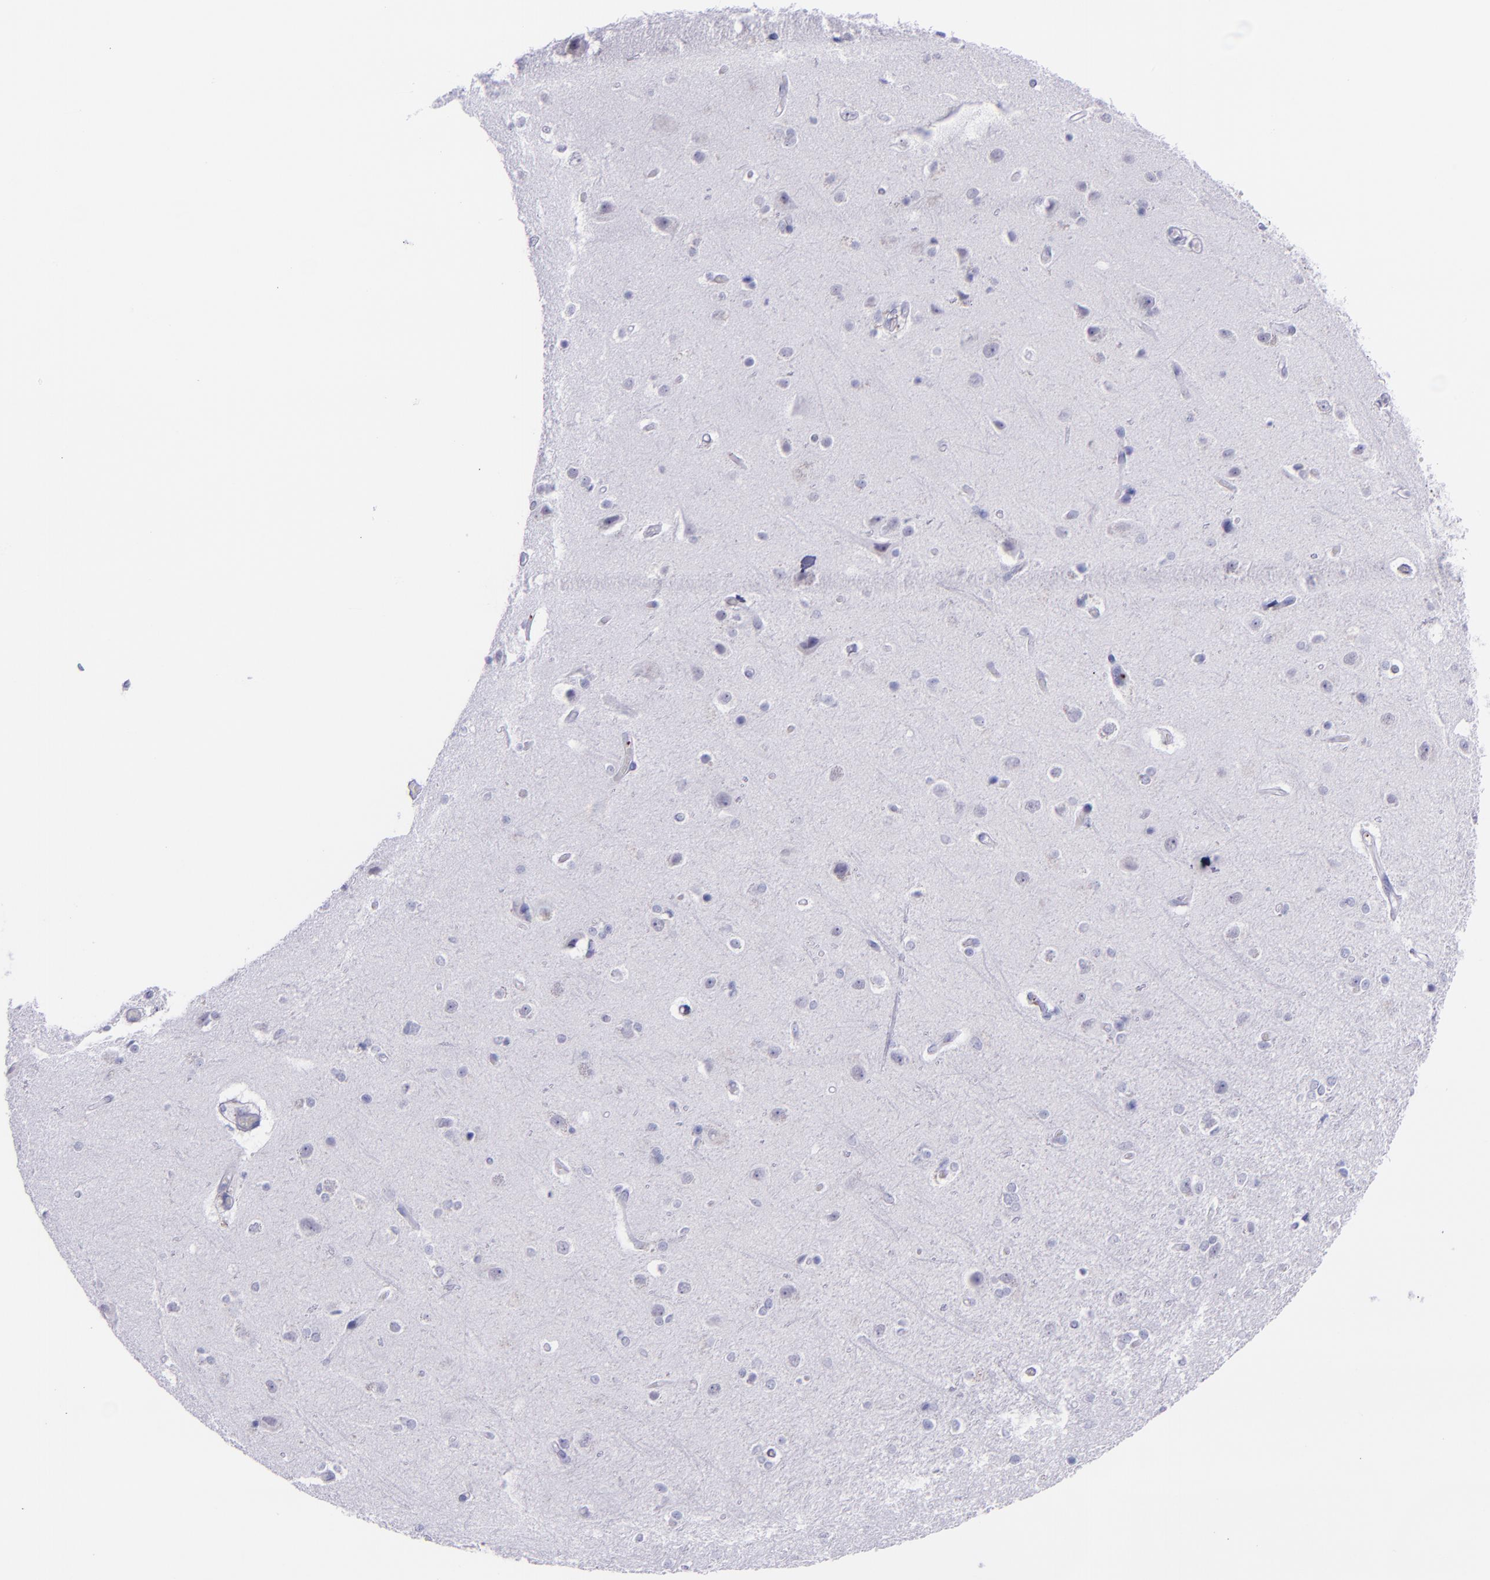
{"staining": {"intensity": "negative", "quantity": "none", "location": "none"}, "tissue": "cerebral cortex", "cell_type": "Endothelial cells", "image_type": "normal", "snomed": [{"axis": "morphology", "description": "Normal tissue, NOS"}, {"axis": "topography", "description": "Cerebral cortex"}], "caption": "Endothelial cells show no significant protein positivity in unremarkable cerebral cortex. Brightfield microscopy of immunohistochemistry stained with DAB (3,3'-diaminobenzidine) (brown) and hematoxylin (blue), captured at high magnification.", "gene": "SELE", "patient": {"sex": "female", "age": 54}}